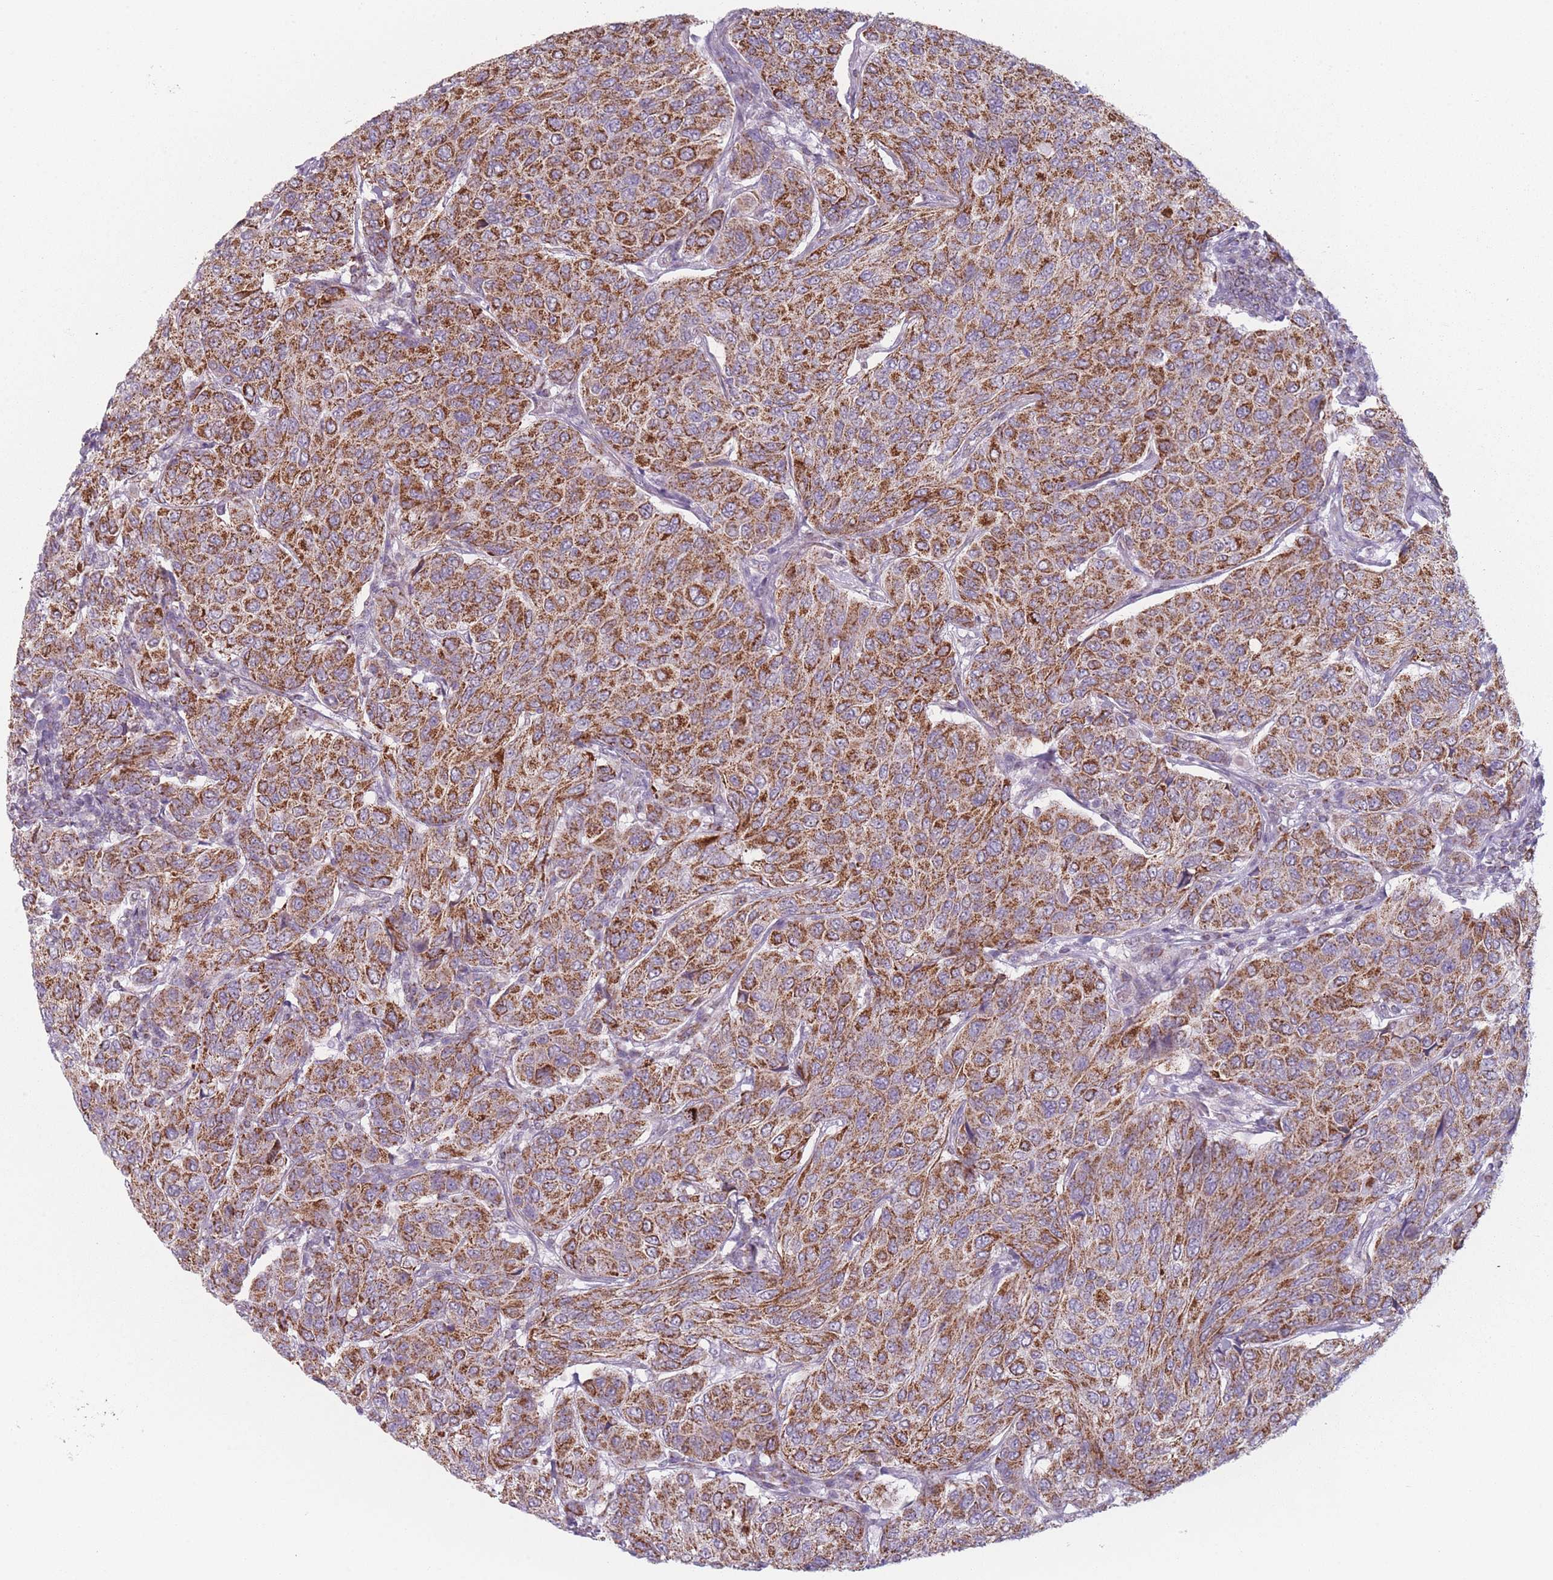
{"staining": {"intensity": "strong", "quantity": ">75%", "location": "cytoplasmic/membranous"}, "tissue": "breast cancer", "cell_type": "Tumor cells", "image_type": "cancer", "snomed": [{"axis": "morphology", "description": "Duct carcinoma"}, {"axis": "topography", "description": "Breast"}], "caption": "IHC histopathology image of breast infiltrating ductal carcinoma stained for a protein (brown), which shows high levels of strong cytoplasmic/membranous staining in approximately >75% of tumor cells.", "gene": "DCHS1", "patient": {"sex": "female", "age": 55}}